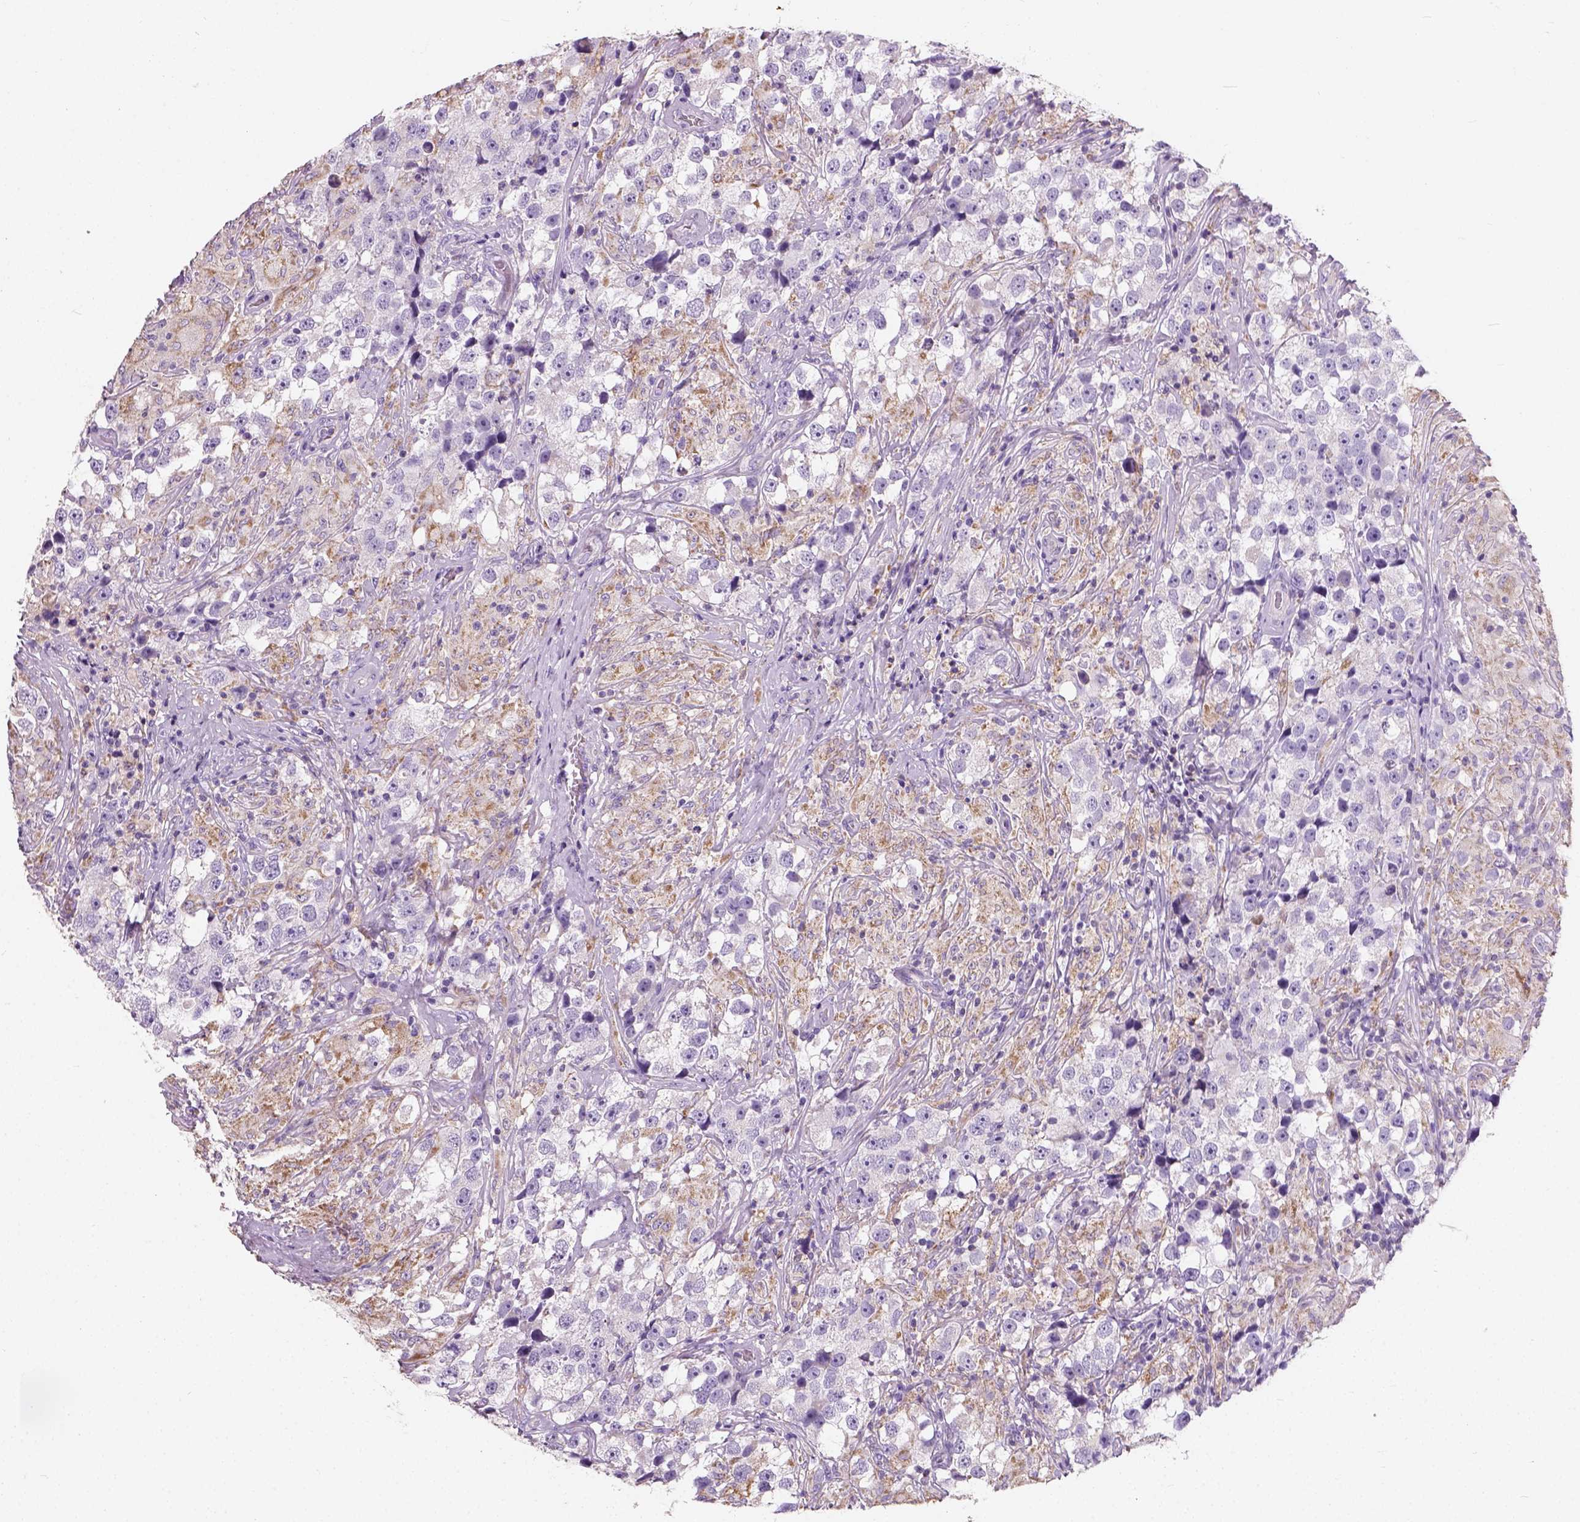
{"staining": {"intensity": "negative", "quantity": "none", "location": "none"}, "tissue": "testis cancer", "cell_type": "Tumor cells", "image_type": "cancer", "snomed": [{"axis": "morphology", "description": "Seminoma, NOS"}, {"axis": "topography", "description": "Testis"}], "caption": "High magnification brightfield microscopy of testis cancer (seminoma) stained with DAB (brown) and counterstained with hematoxylin (blue): tumor cells show no significant positivity.", "gene": "CHODL", "patient": {"sex": "male", "age": 46}}